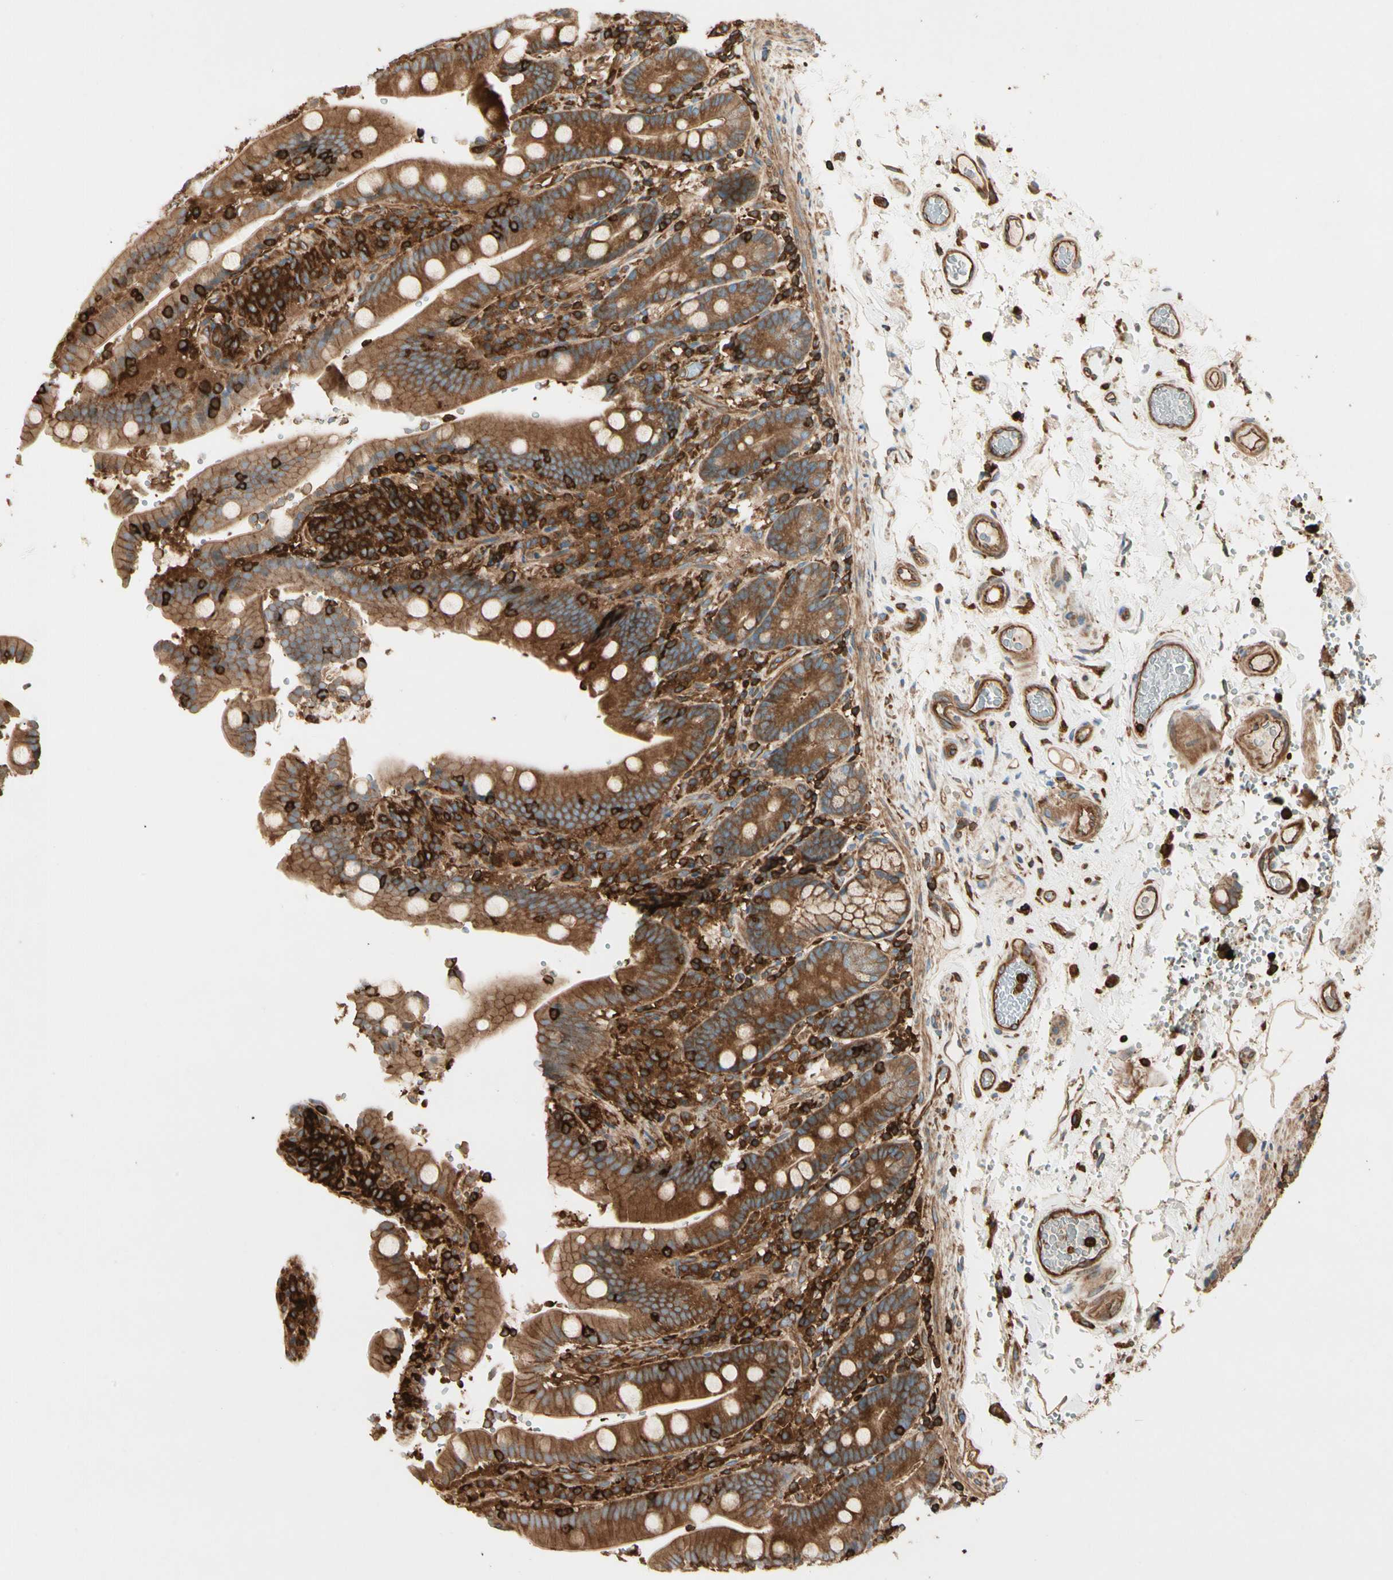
{"staining": {"intensity": "strong", "quantity": ">75%", "location": "cytoplasmic/membranous"}, "tissue": "duodenum", "cell_type": "Glandular cells", "image_type": "normal", "snomed": [{"axis": "morphology", "description": "Normal tissue, NOS"}, {"axis": "topography", "description": "Small intestine, NOS"}], "caption": "Protein analysis of normal duodenum shows strong cytoplasmic/membranous positivity in approximately >75% of glandular cells. The staining was performed using DAB to visualize the protein expression in brown, while the nuclei were stained in blue with hematoxylin (Magnification: 20x).", "gene": "ARPC2", "patient": {"sex": "female", "age": 71}}